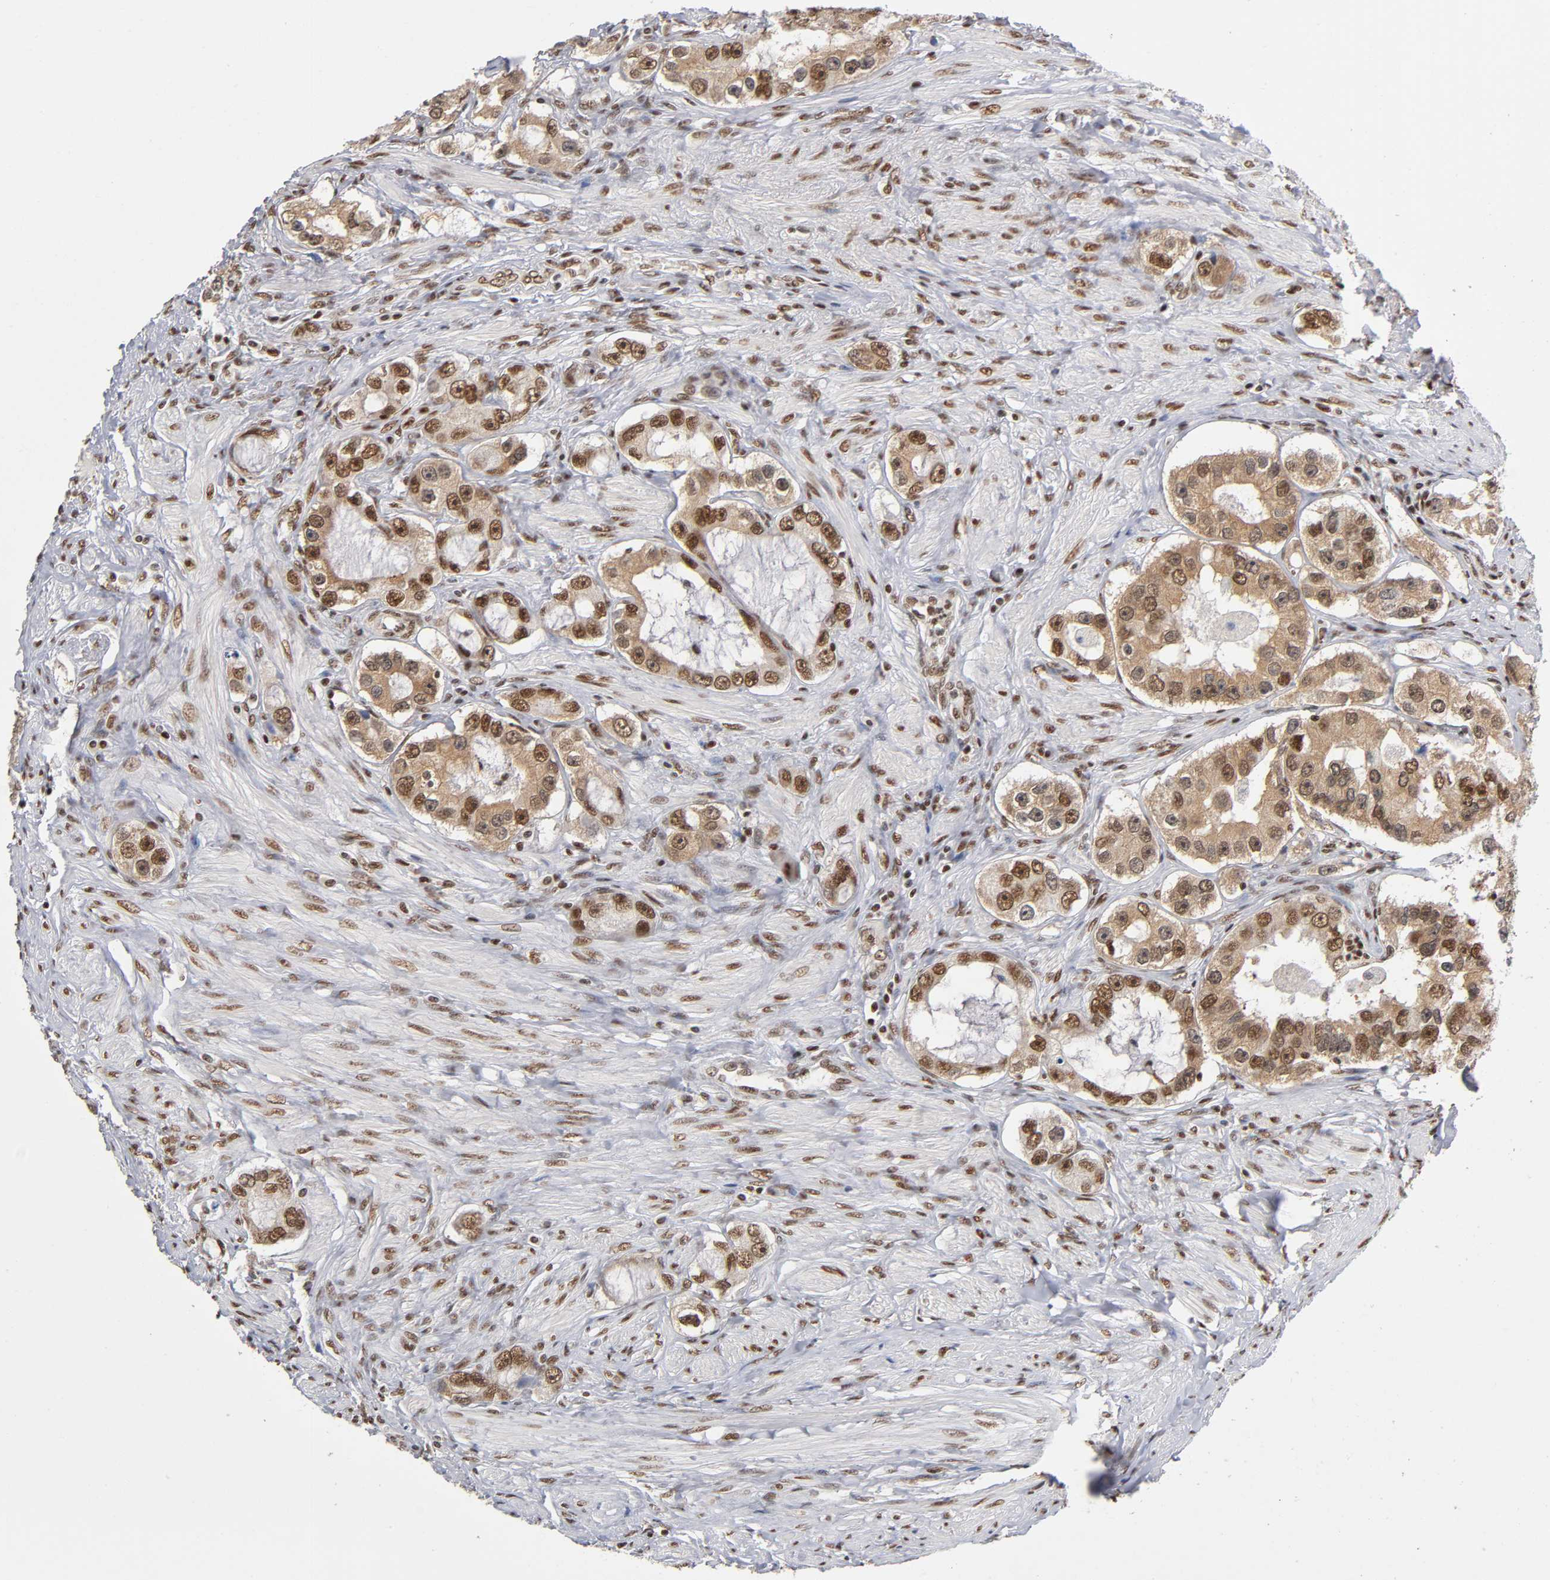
{"staining": {"intensity": "strong", "quantity": ">75%", "location": "nuclear"}, "tissue": "prostate cancer", "cell_type": "Tumor cells", "image_type": "cancer", "snomed": [{"axis": "morphology", "description": "Adenocarcinoma, High grade"}, {"axis": "topography", "description": "Prostate"}], "caption": "Protein expression analysis of prostate cancer exhibits strong nuclear expression in approximately >75% of tumor cells.", "gene": "ILKAP", "patient": {"sex": "male", "age": 63}}